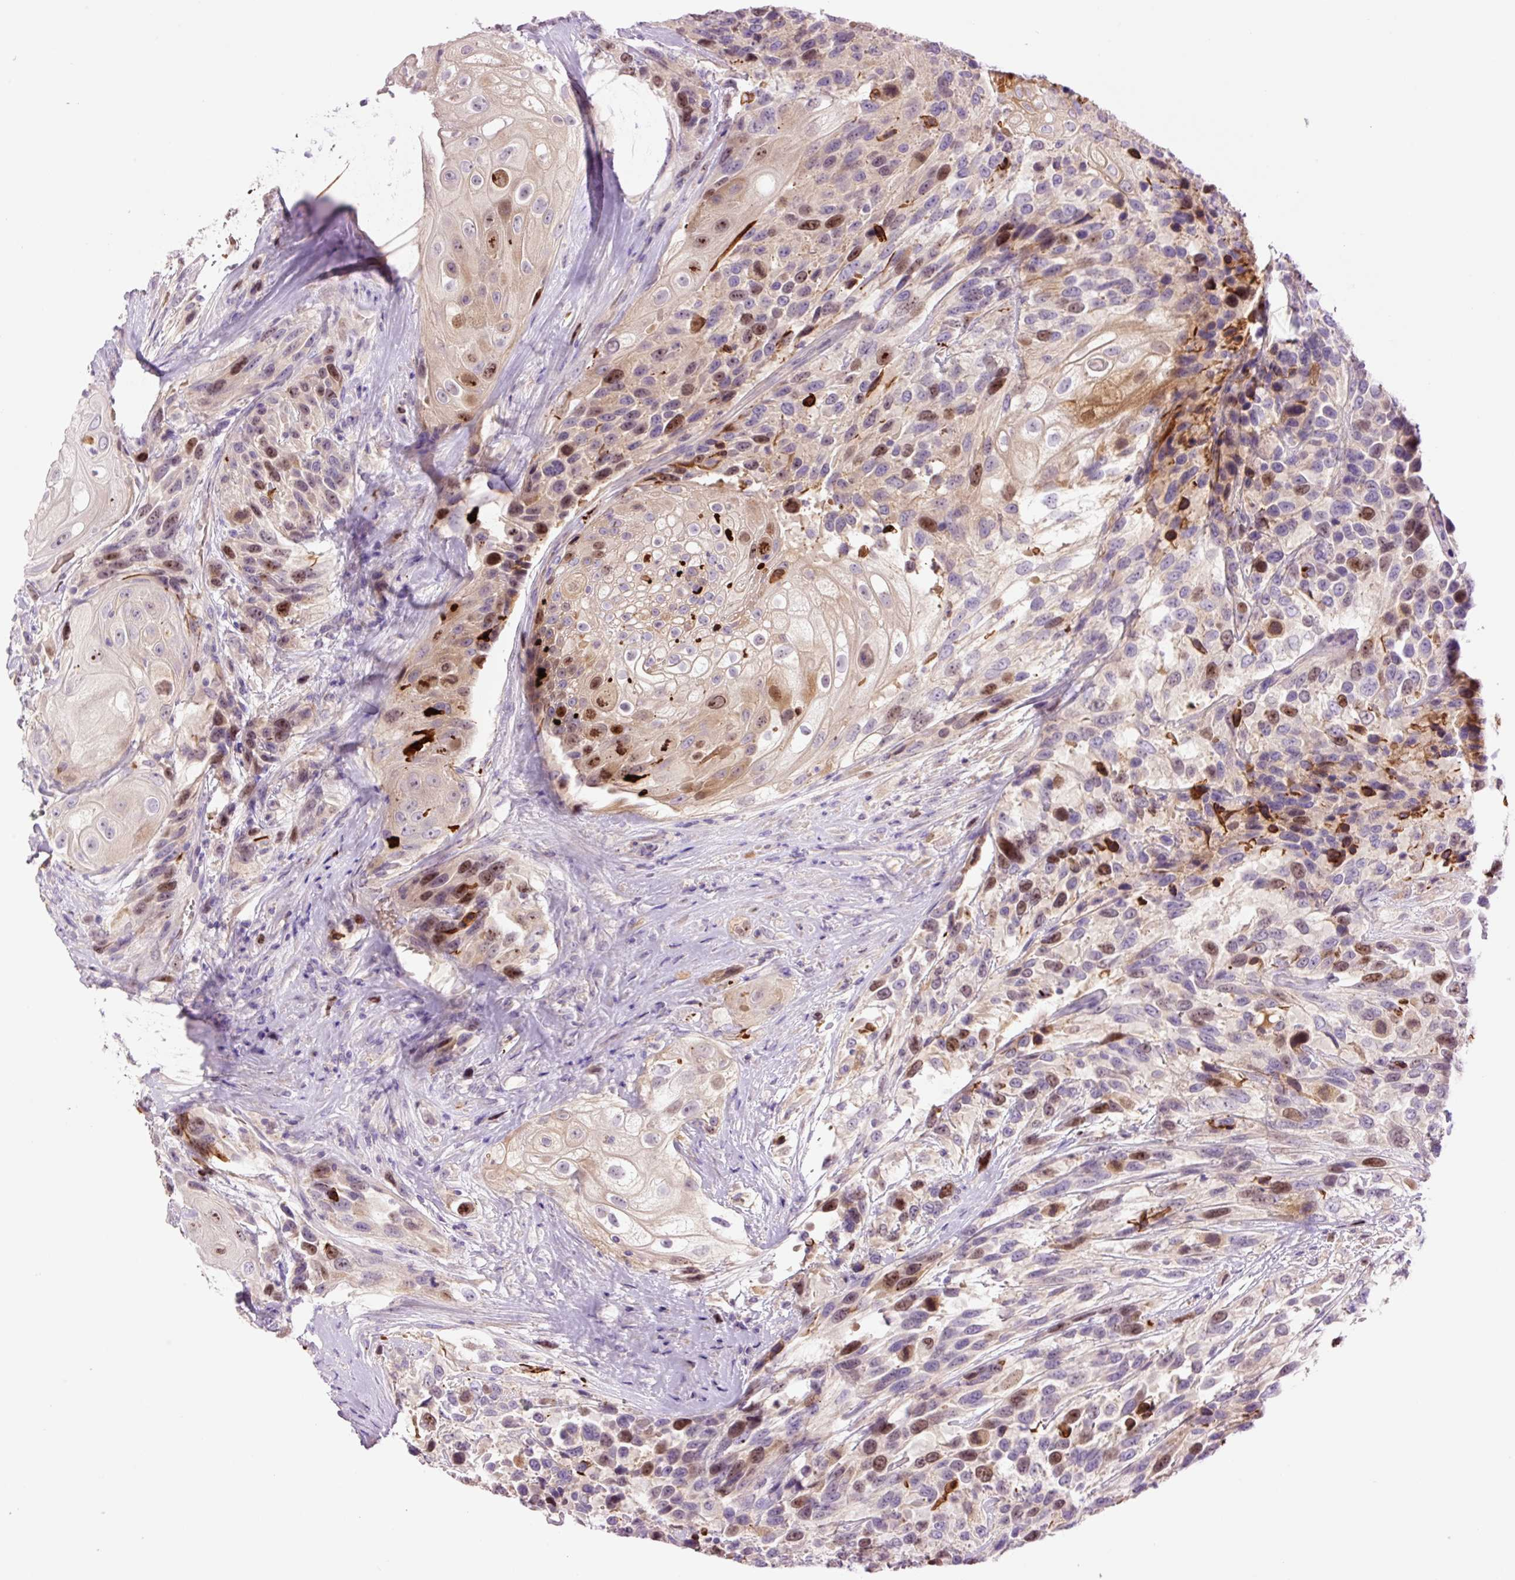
{"staining": {"intensity": "moderate", "quantity": "25%-75%", "location": "nuclear"}, "tissue": "urothelial cancer", "cell_type": "Tumor cells", "image_type": "cancer", "snomed": [{"axis": "morphology", "description": "Urothelial carcinoma, High grade"}, {"axis": "topography", "description": "Urinary bladder"}], "caption": "Brown immunohistochemical staining in high-grade urothelial carcinoma exhibits moderate nuclear expression in approximately 25%-75% of tumor cells. The protein of interest is stained brown, and the nuclei are stained in blue (DAB IHC with brightfield microscopy, high magnification).", "gene": "DPPA4", "patient": {"sex": "female", "age": 70}}